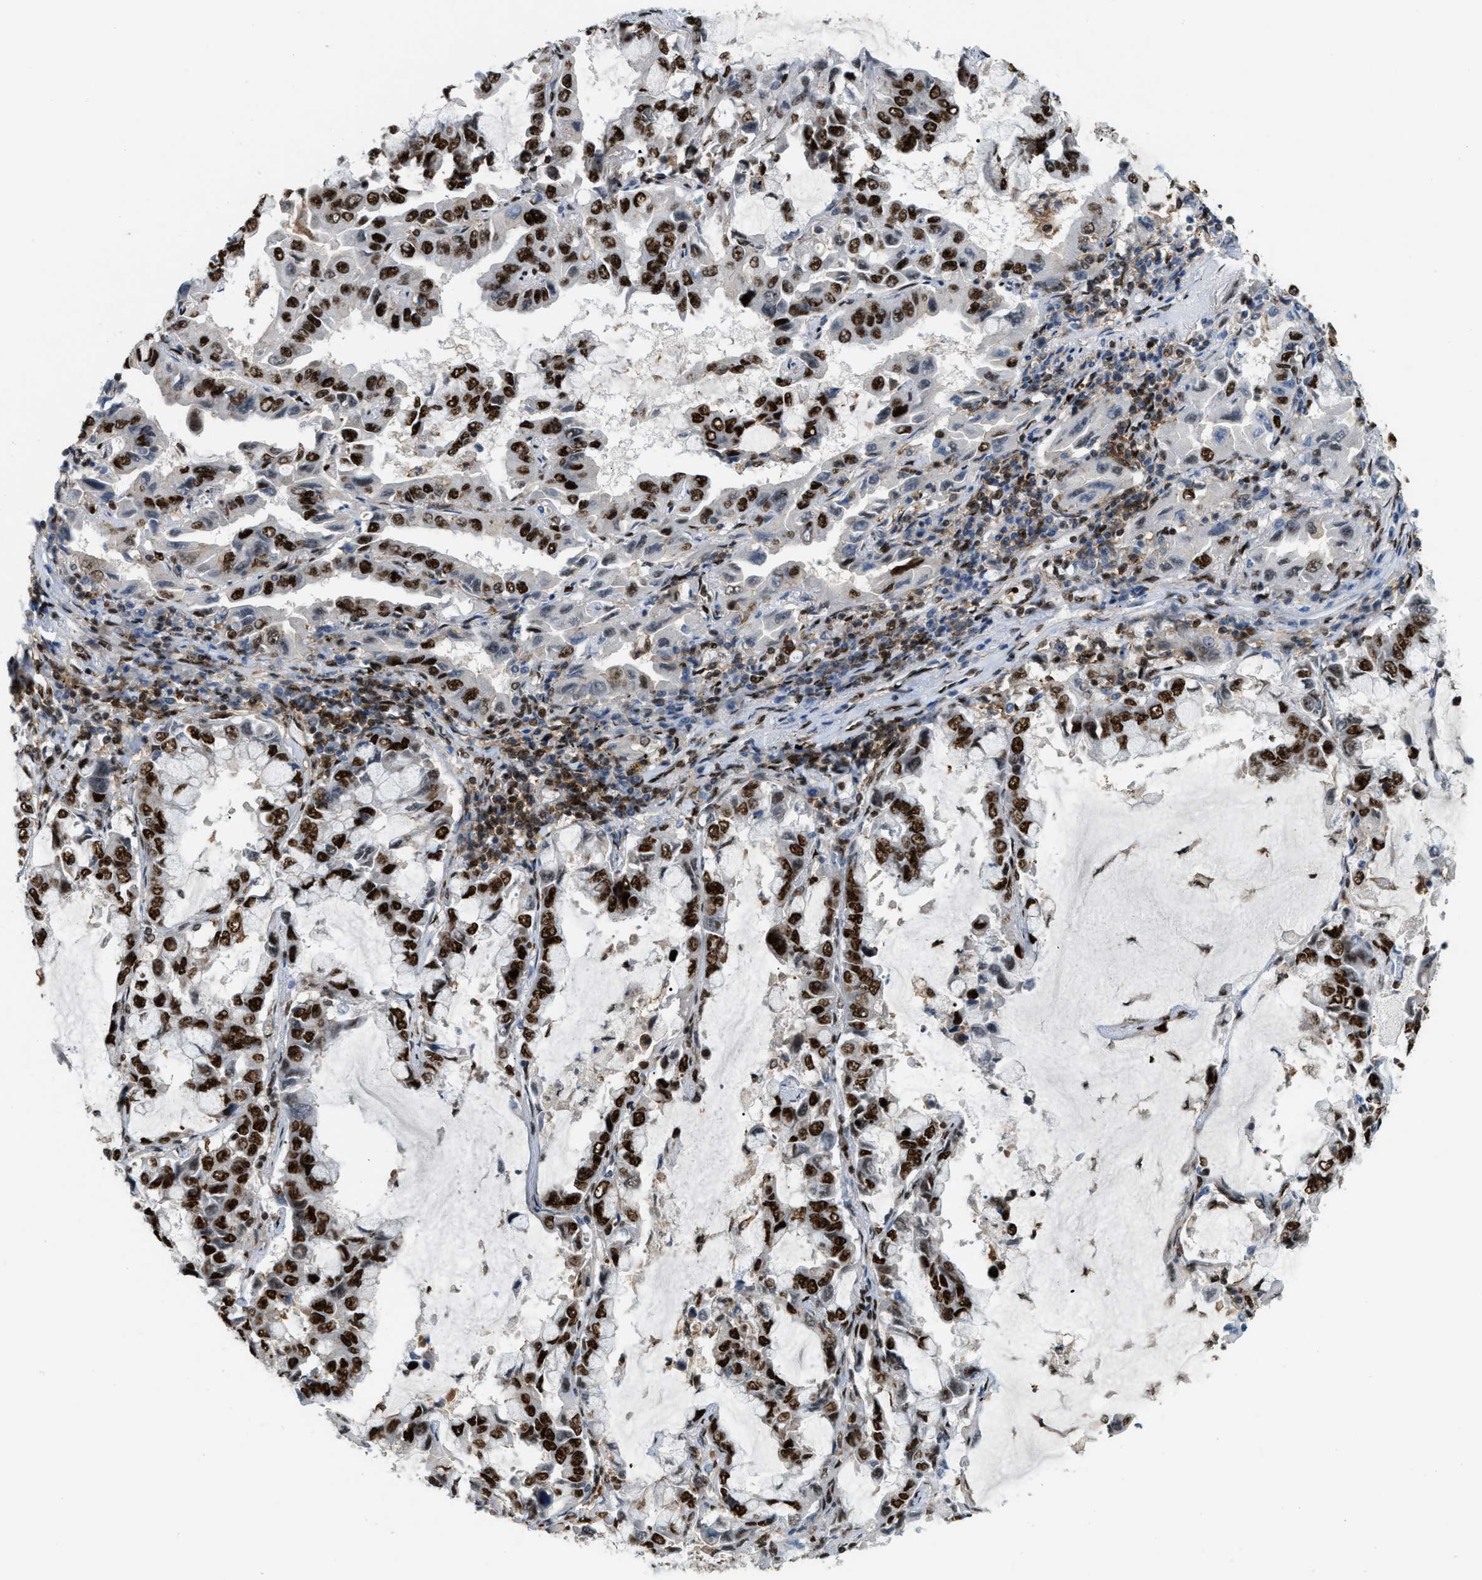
{"staining": {"intensity": "strong", "quantity": ">75%", "location": "nuclear"}, "tissue": "lung cancer", "cell_type": "Tumor cells", "image_type": "cancer", "snomed": [{"axis": "morphology", "description": "Adenocarcinoma, NOS"}, {"axis": "topography", "description": "Lung"}], "caption": "Strong nuclear staining for a protein is appreciated in approximately >75% of tumor cells of lung cancer using IHC.", "gene": "NUMA1", "patient": {"sex": "male", "age": 64}}